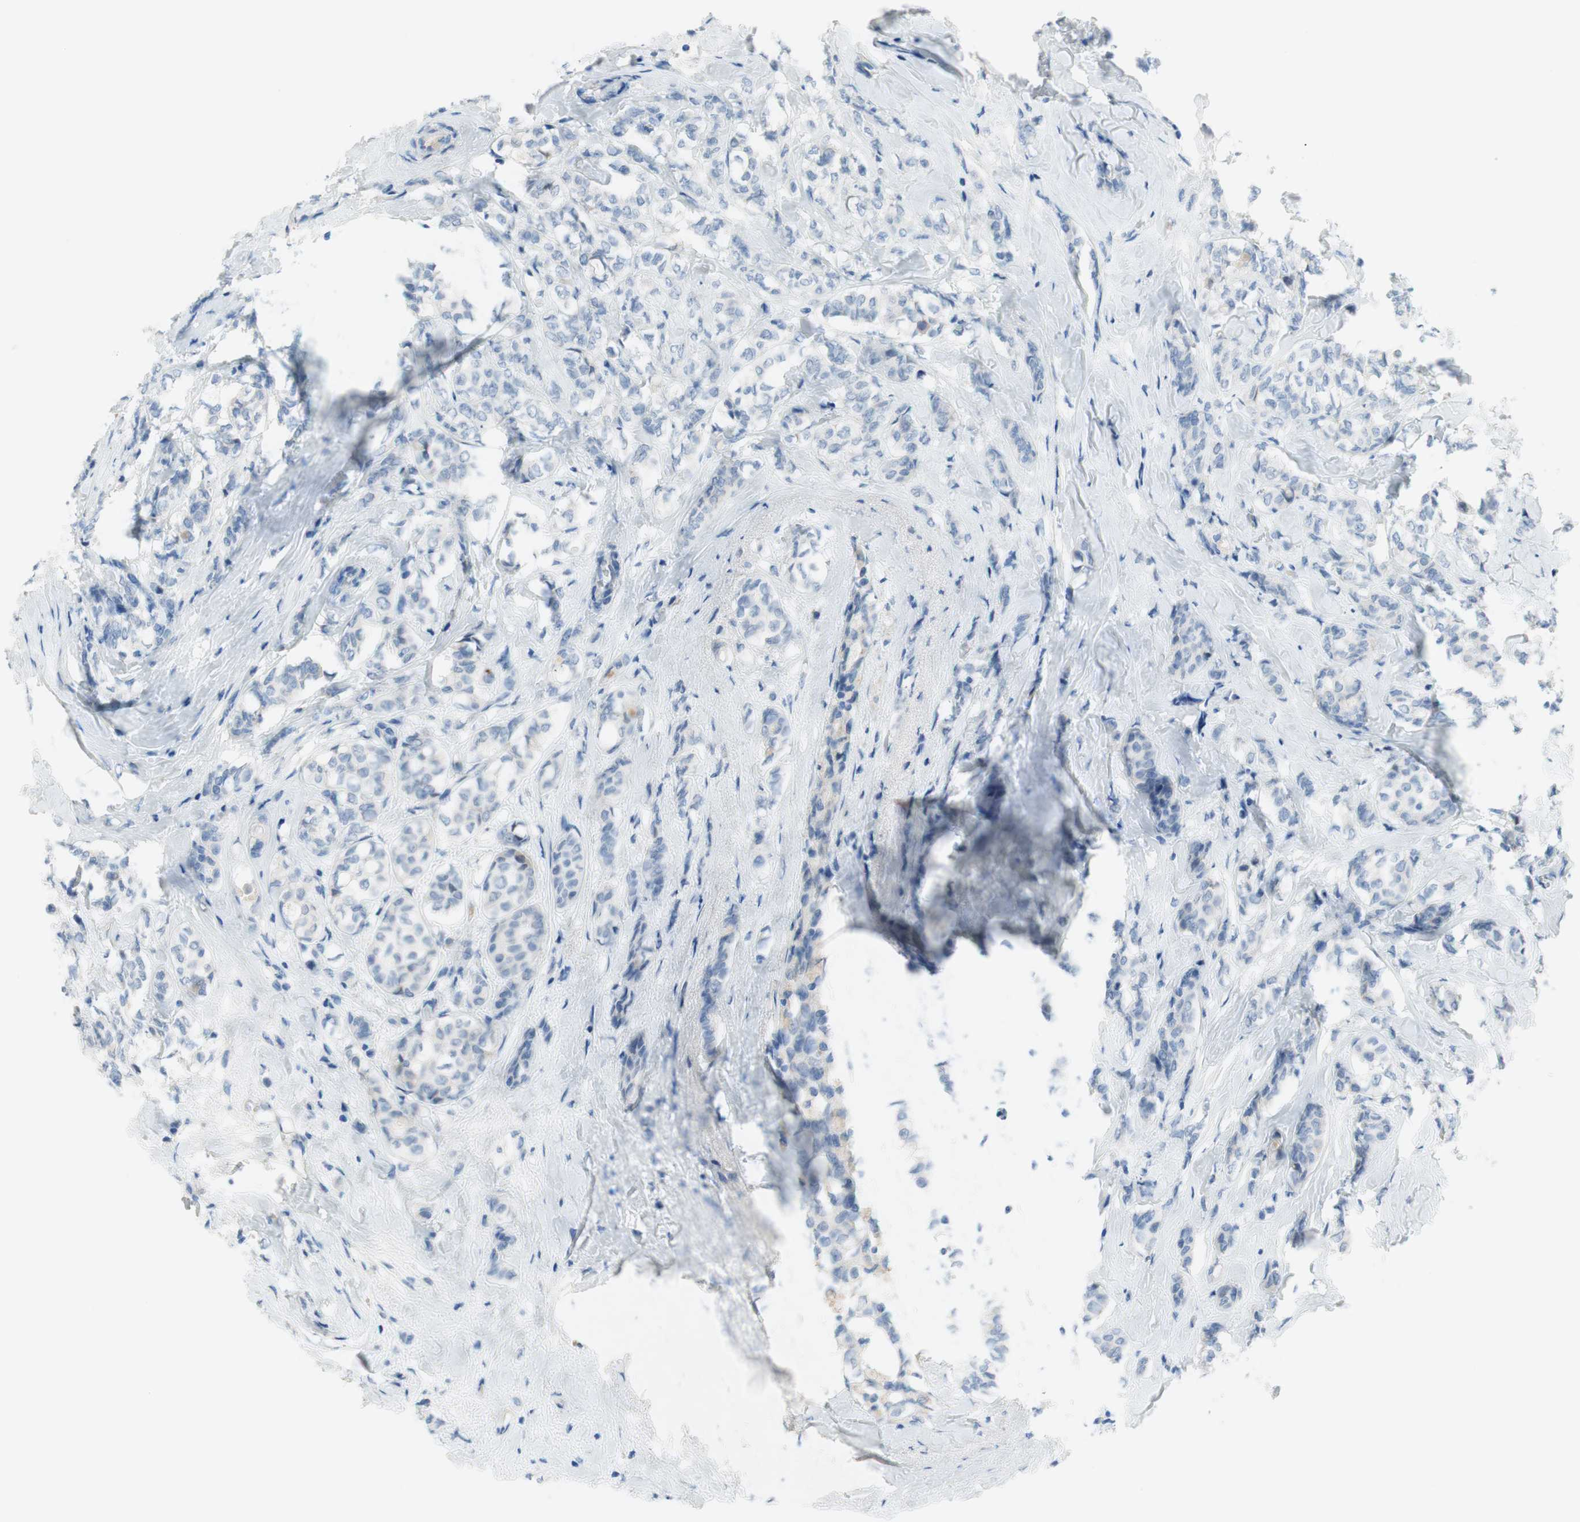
{"staining": {"intensity": "negative", "quantity": "none", "location": "none"}, "tissue": "breast cancer", "cell_type": "Tumor cells", "image_type": "cancer", "snomed": [{"axis": "morphology", "description": "Lobular carcinoma"}, {"axis": "topography", "description": "Breast"}], "caption": "High power microscopy photomicrograph of an immunohistochemistry (IHC) micrograph of breast cancer, revealing no significant positivity in tumor cells.", "gene": "FDFT1", "patient": {"sex": "female", "age": 60}}